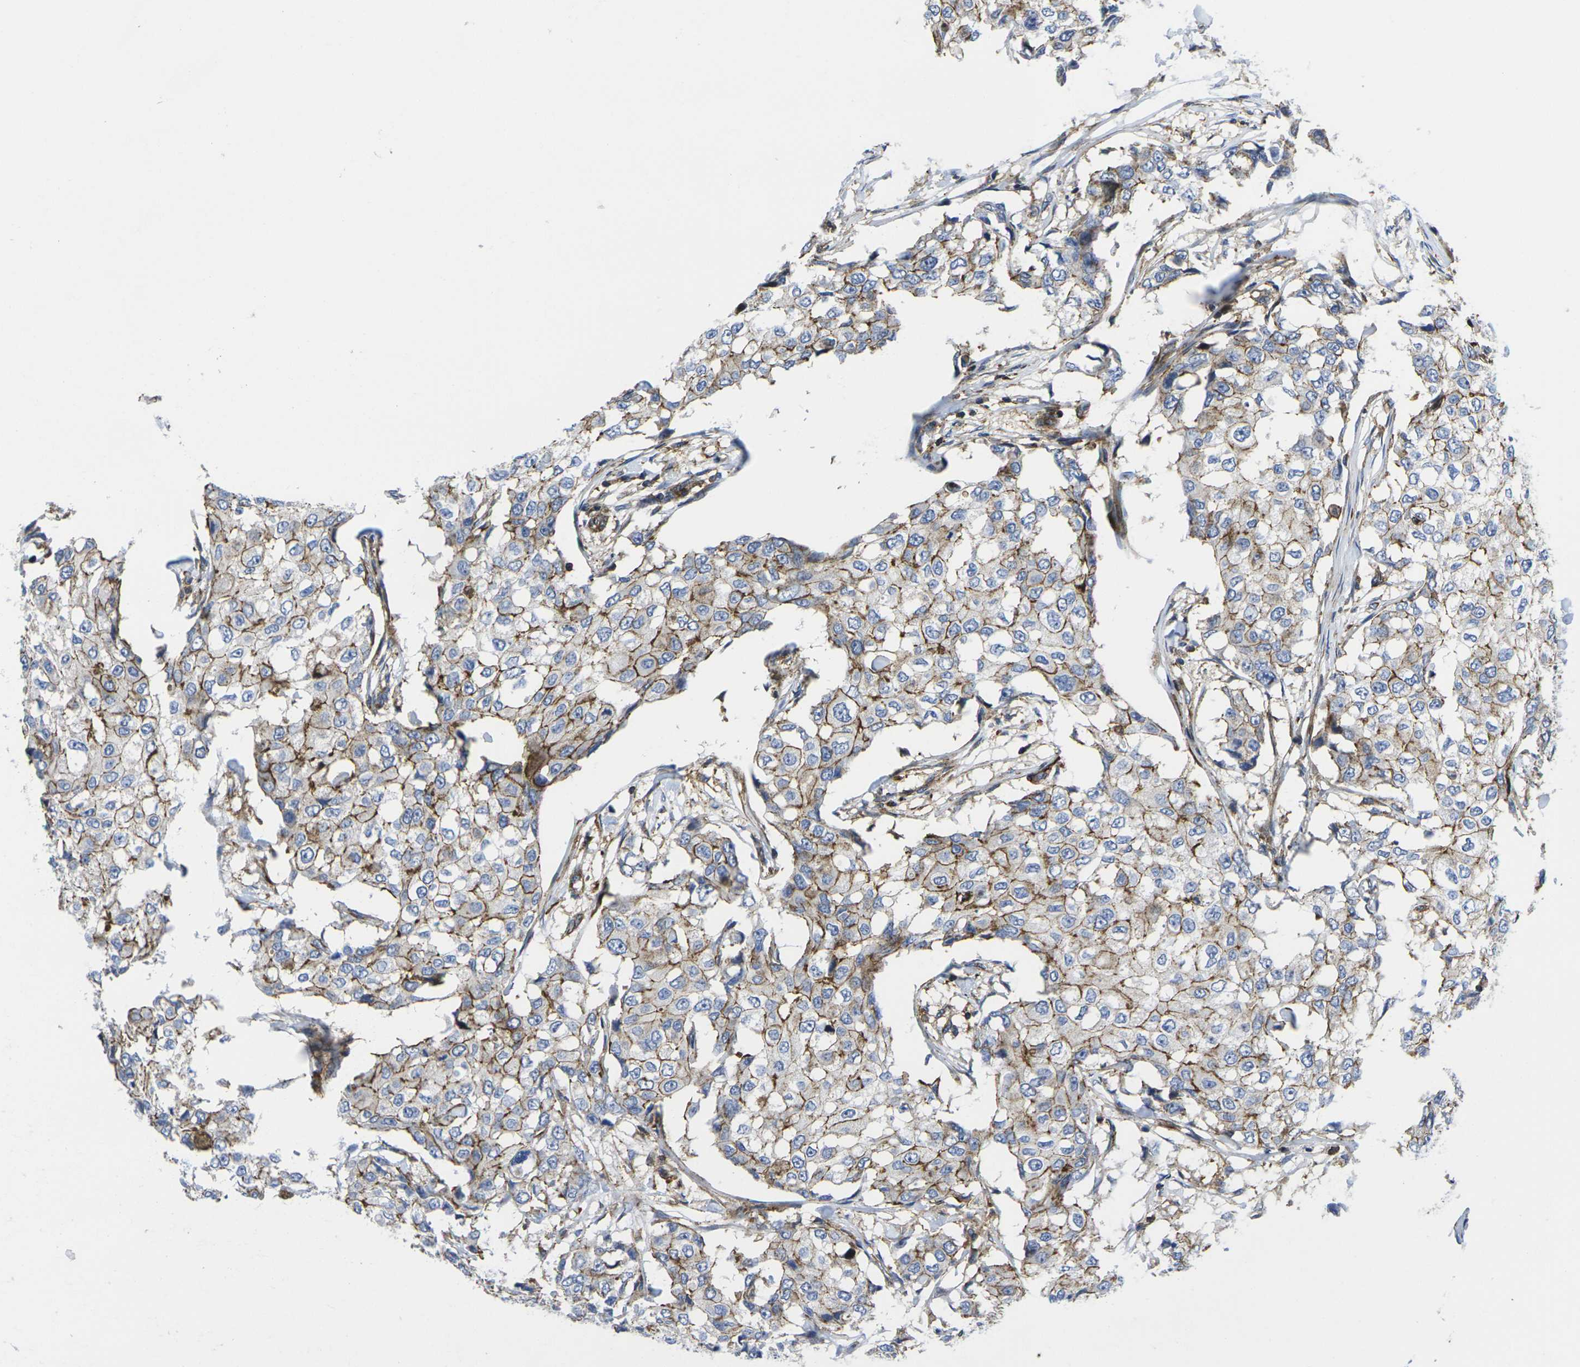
{"staining": {"intensity": "strong", "quantity": ">75%", "location": "cytoplasmic/membranous"}, "tissue": "breast cancer", "cell_type": "Tumor cells", "image_type": "cancer", "snomed": [{"axis": "morphology", "description": "Duct carcinoma"}, {"axis": "topography", "description": "Breast"}], "caption": "Tumor cells show high levels of strong cytoplasmic/membranous positivity in approximately >75% of cells in invasive ductal carcinoma (breast).", "gene": "IQGAP1", "patient": {"sex": "female", "age": 27}}